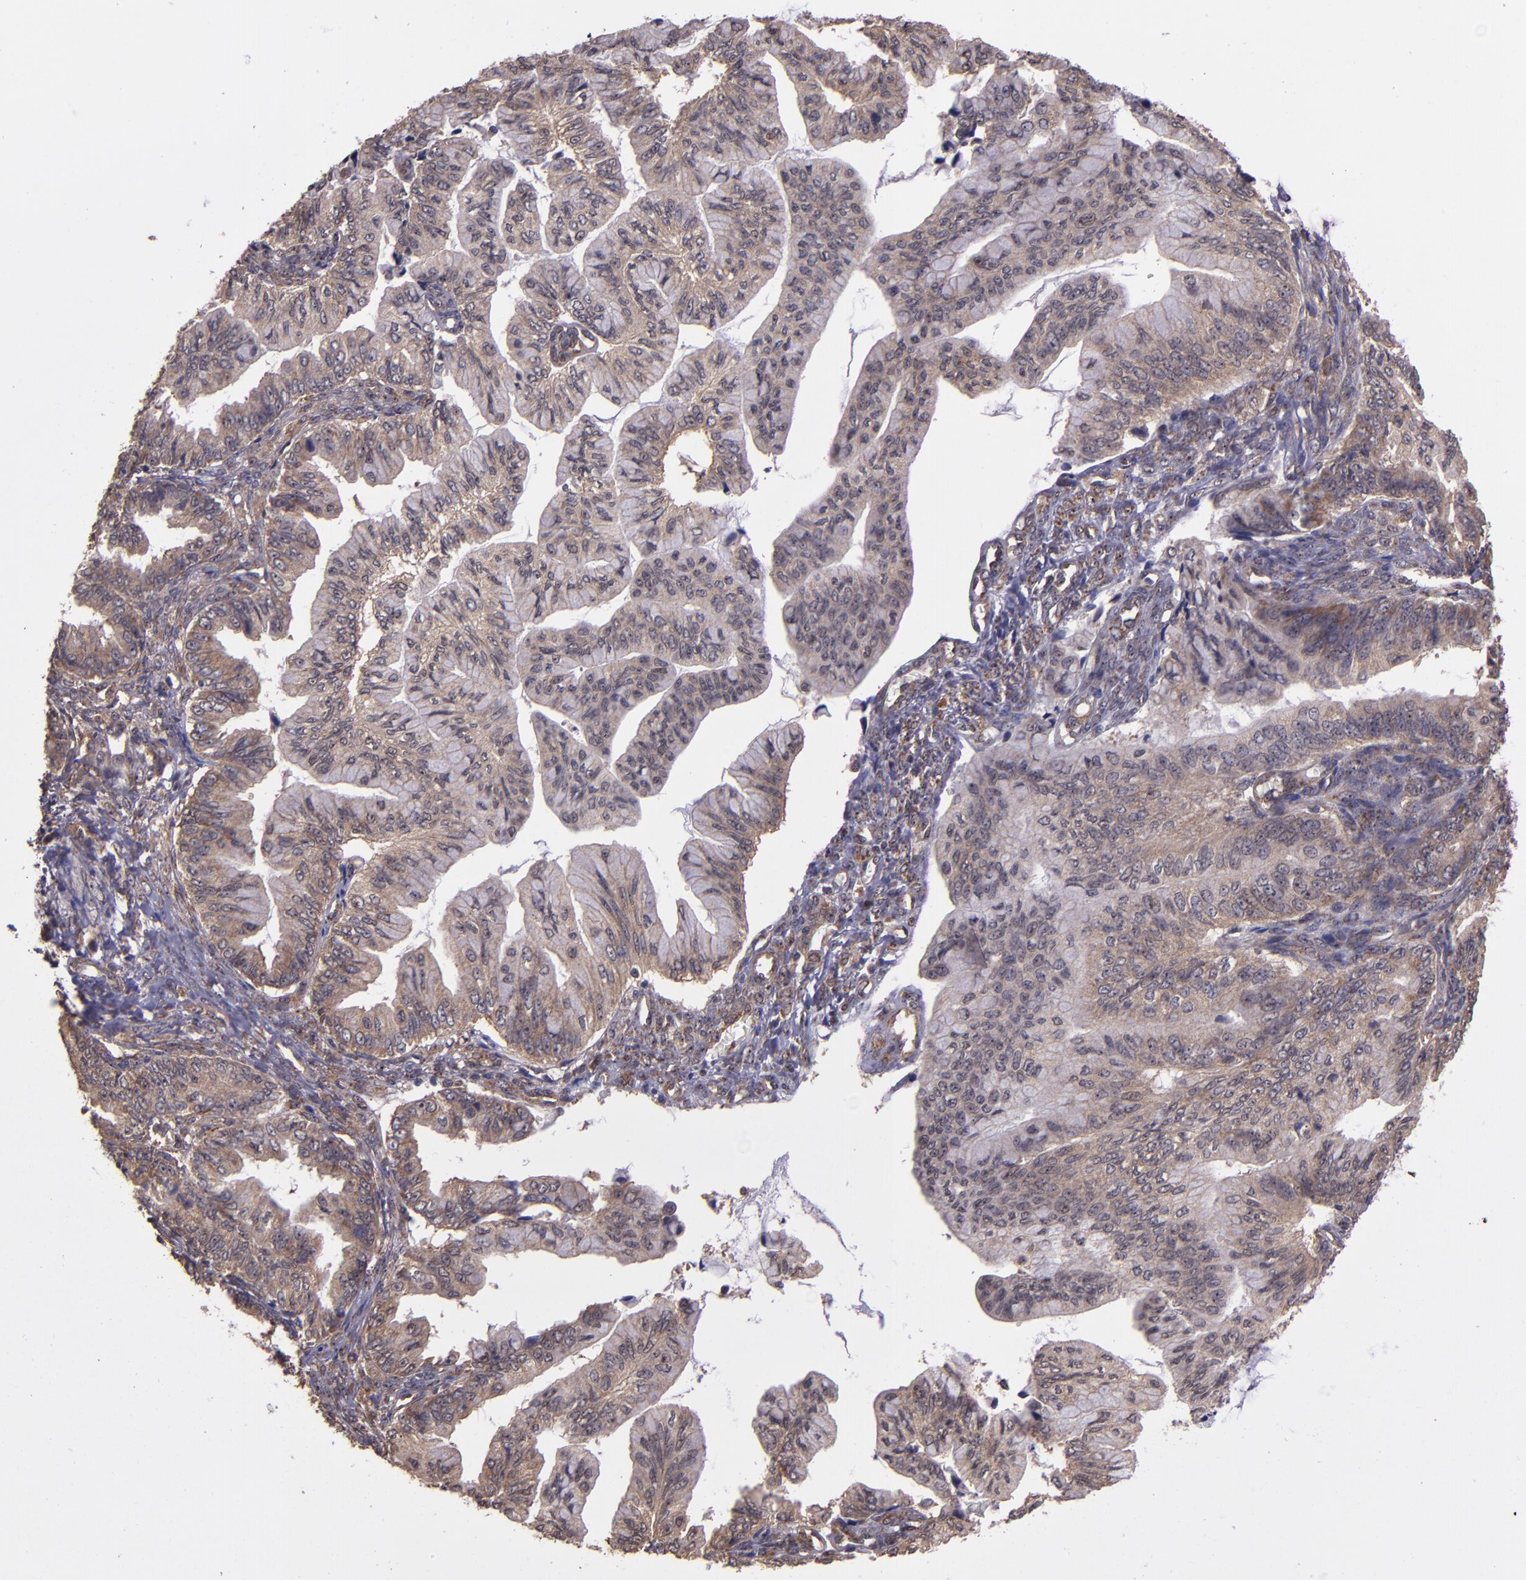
{"staining": {"intensity": "strong", "quantity": ">75%", "location": "cytoplasmic/membranous"}, "tissue": "ovarian cancer", "cell_type": "Tumor cells", "image_type": "cancer", "snomed": [{"axis": "morphology", "description": "Cystadenocarcinoma, mucinous, NOS"}, {"axis": "topography", "description": "Ovary"}], "caption": "Immunohistochemical staining of human mucinous cystadenocarcinoma (ovarian) demonstrates high levels of strong cytoplasmic/membranous protein positivity in approximately >75% of tumor cells.", "gene": "USP51", "patient": {"sex": "female", "age": 36}}